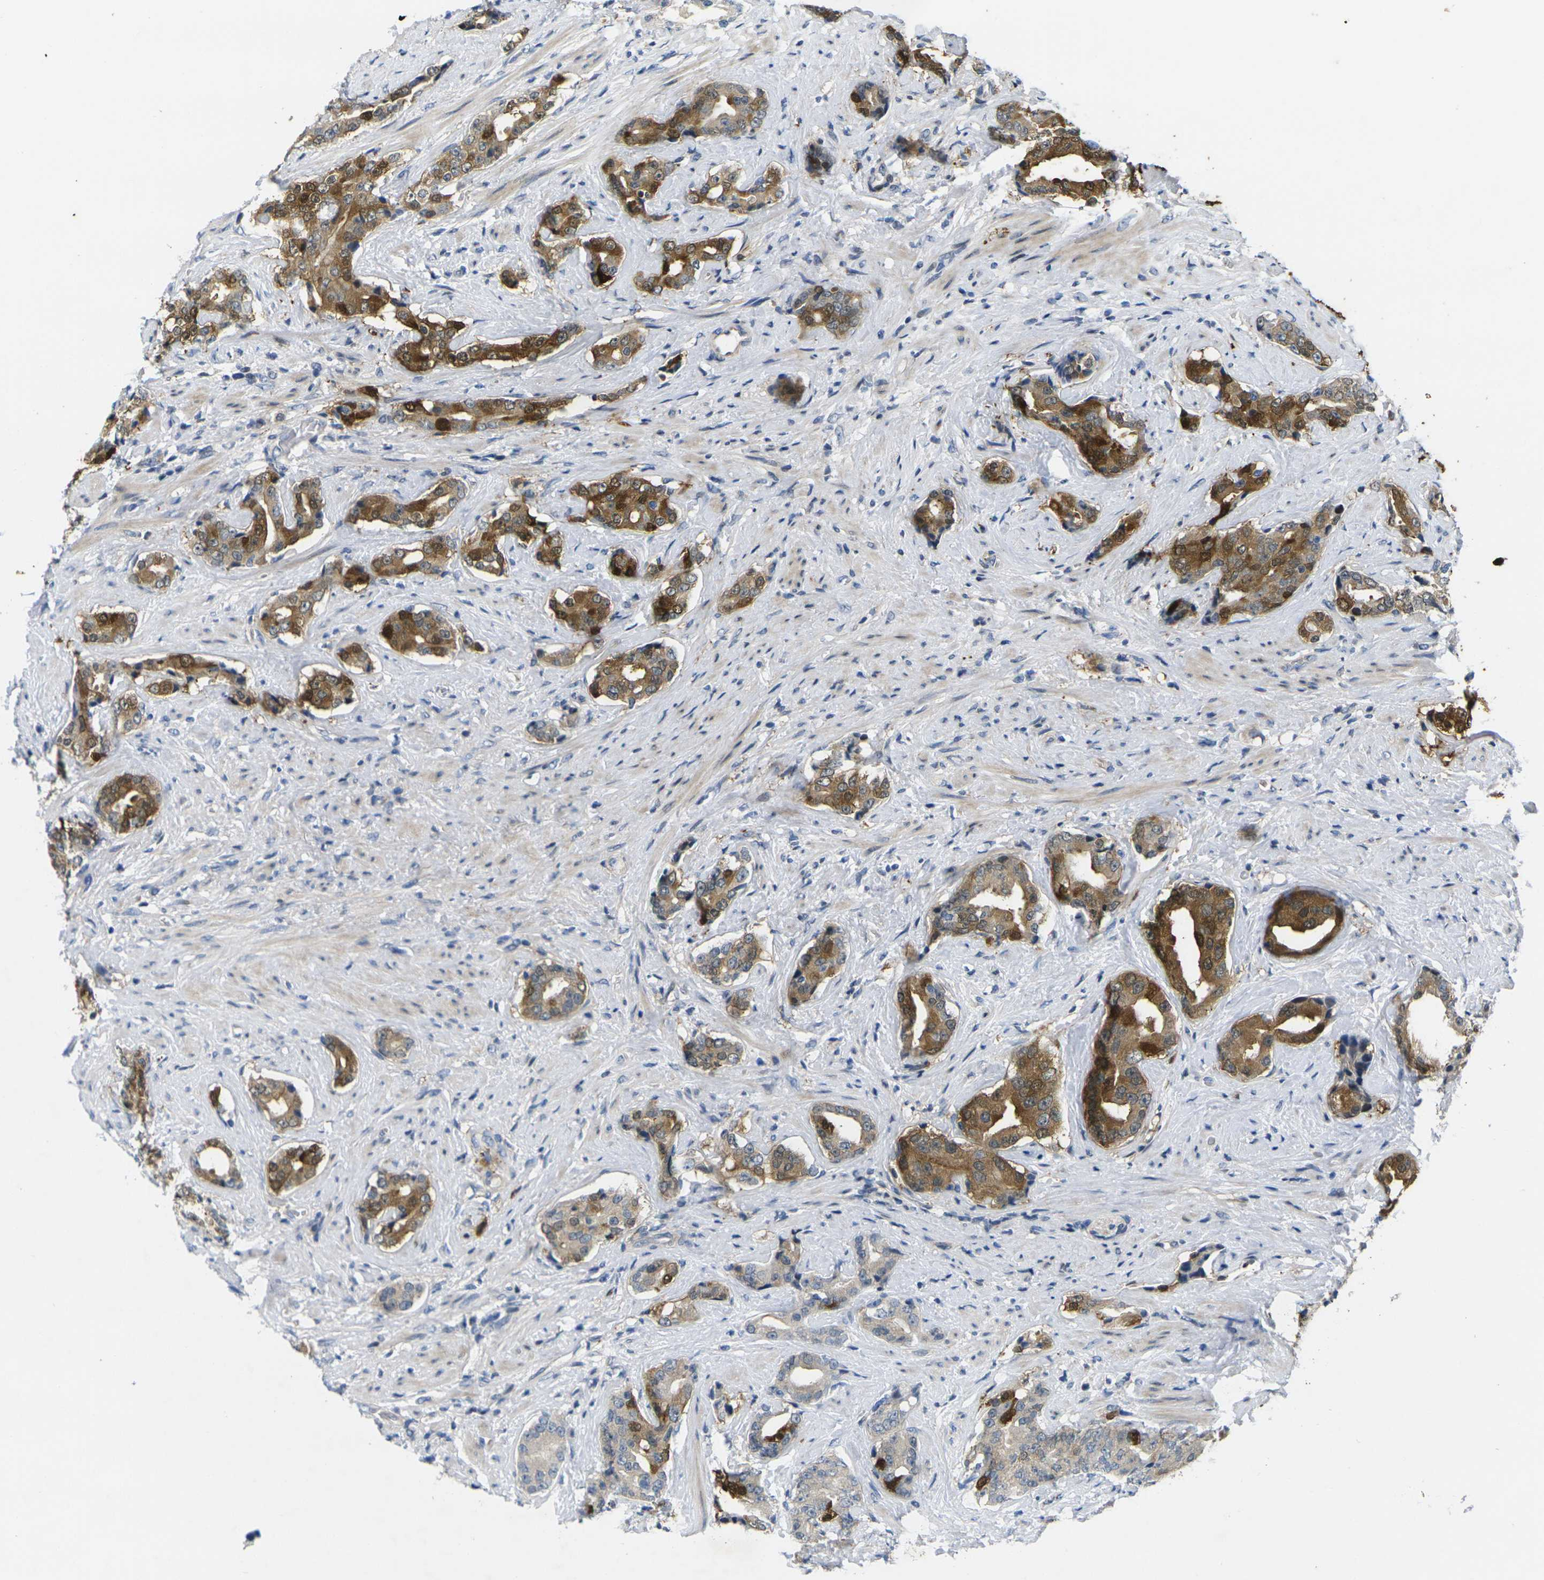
{"staining": {"intensity": "moderate", "quantity": ">75%", "location": "cytoplasmic/membranous"}, "tissue": "prostate cancer", "cell_type": "Tumor cells", "image_type": "cancer", "snomed": [{"axis": "morphology", "description": "Adenocarcinoma, High grade"}, {"axis": "topography", "description": "Prostate"}], "caption": "This histopathology image demonstrates immunohistochemistry (IHC) staining of human high-grade adenocarcinoma (prostate), with medium moderate cytoplasmic/membranous expression in about >75% of tumor cells.", "gene": "ROBO2", "patient": {"sex": "male", "age": 71}}